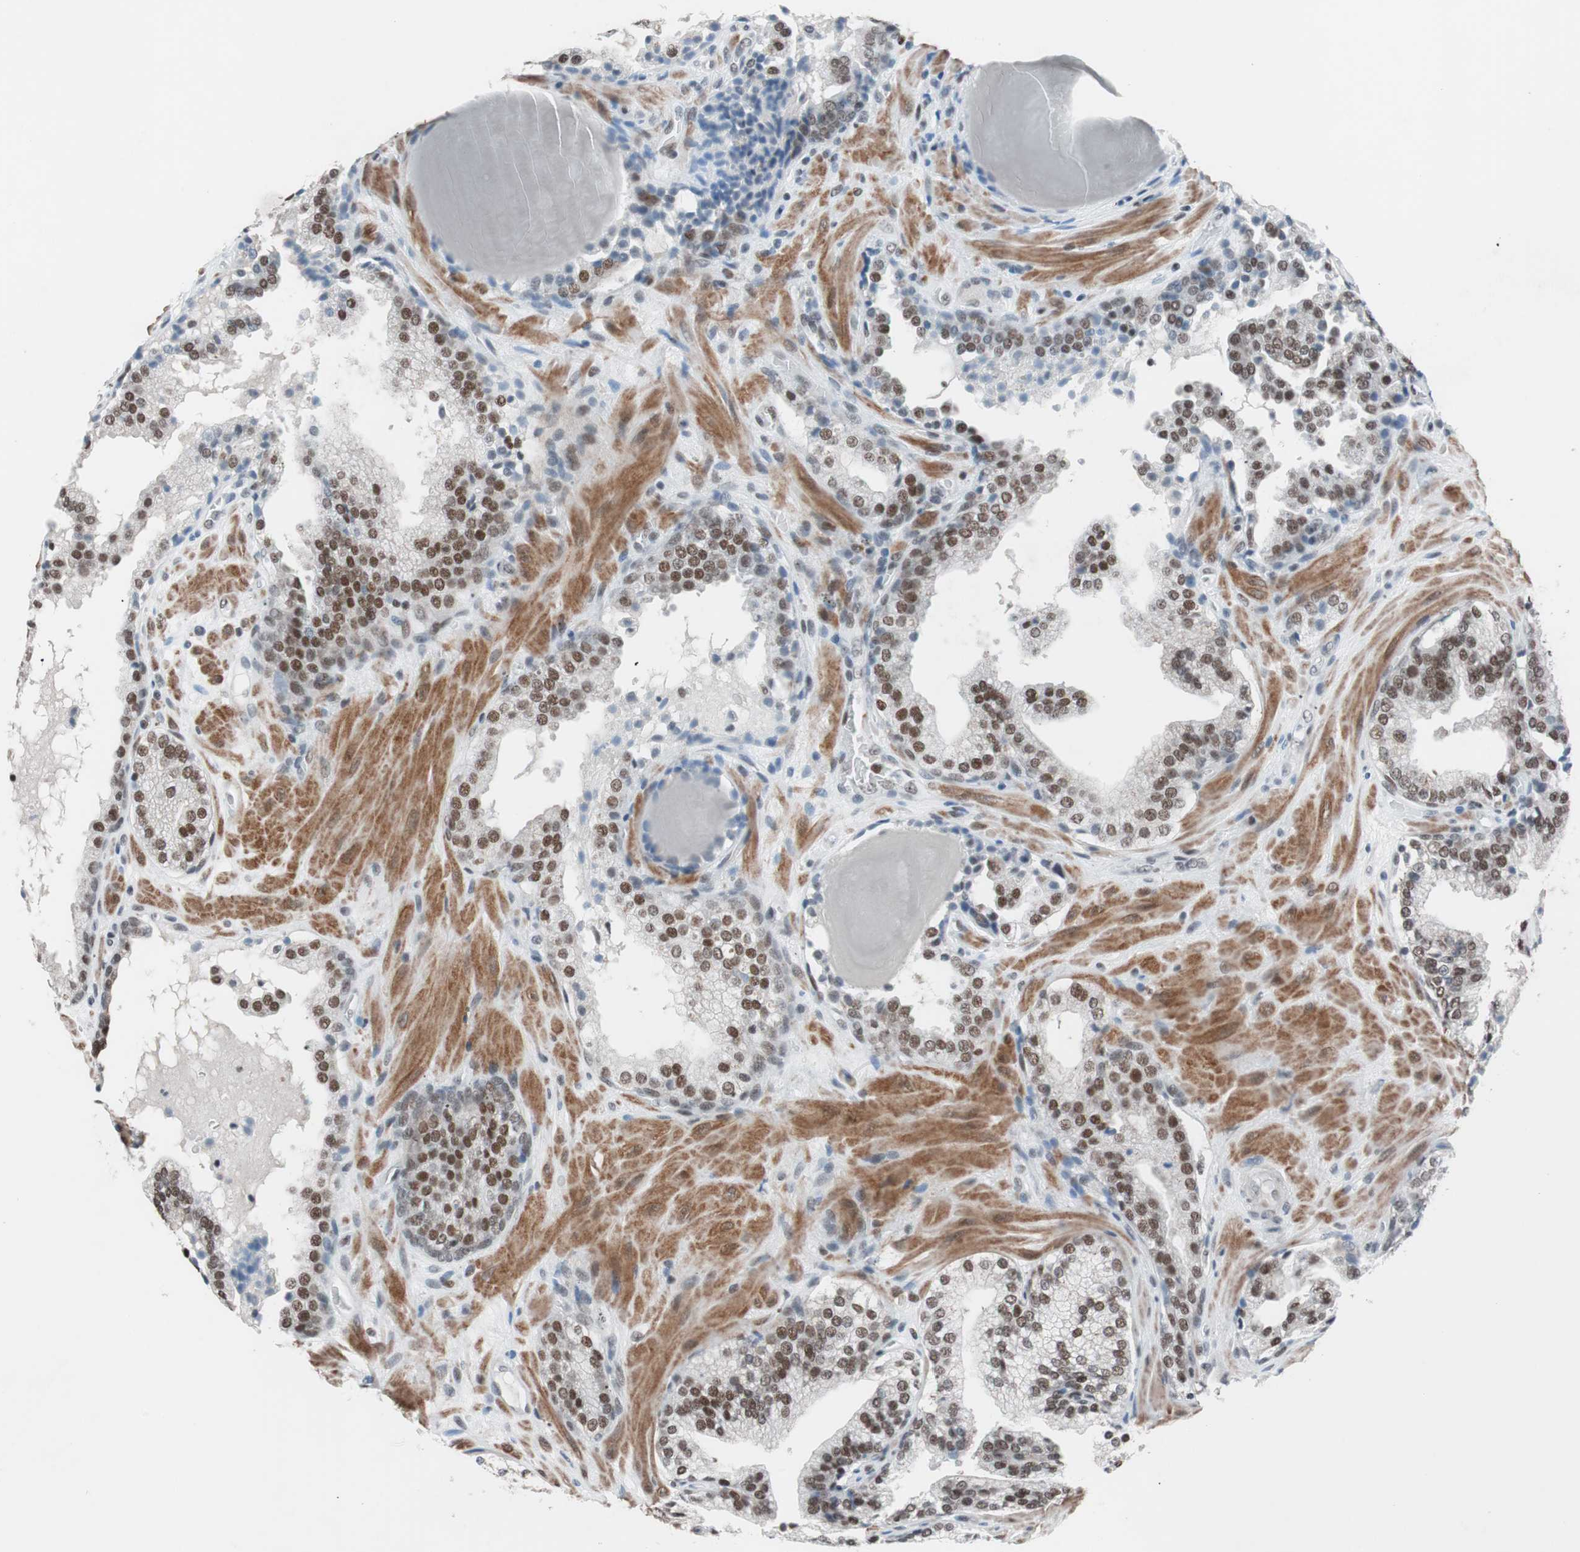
{"staining": {"intensity": "strong", "quantity": ">75%", "location": "nuclear"}, "tissue": "prostate cancer", "cell_type": "Tumor cells", "image_type": "cancer", "snomed": [{"axis": "morphology", "description": "Adenocarcinoma, High grade"}, {"axis": "topography", "description": "Prostate"}], "caption": "Protein analysis of adenocarcinoma (high-grade) (prostate) tissue displays strong nuclear expression in about >75% of tumor cells.", "gene": "ARID1A", "patient": {"sex": "male", "age": 68}}